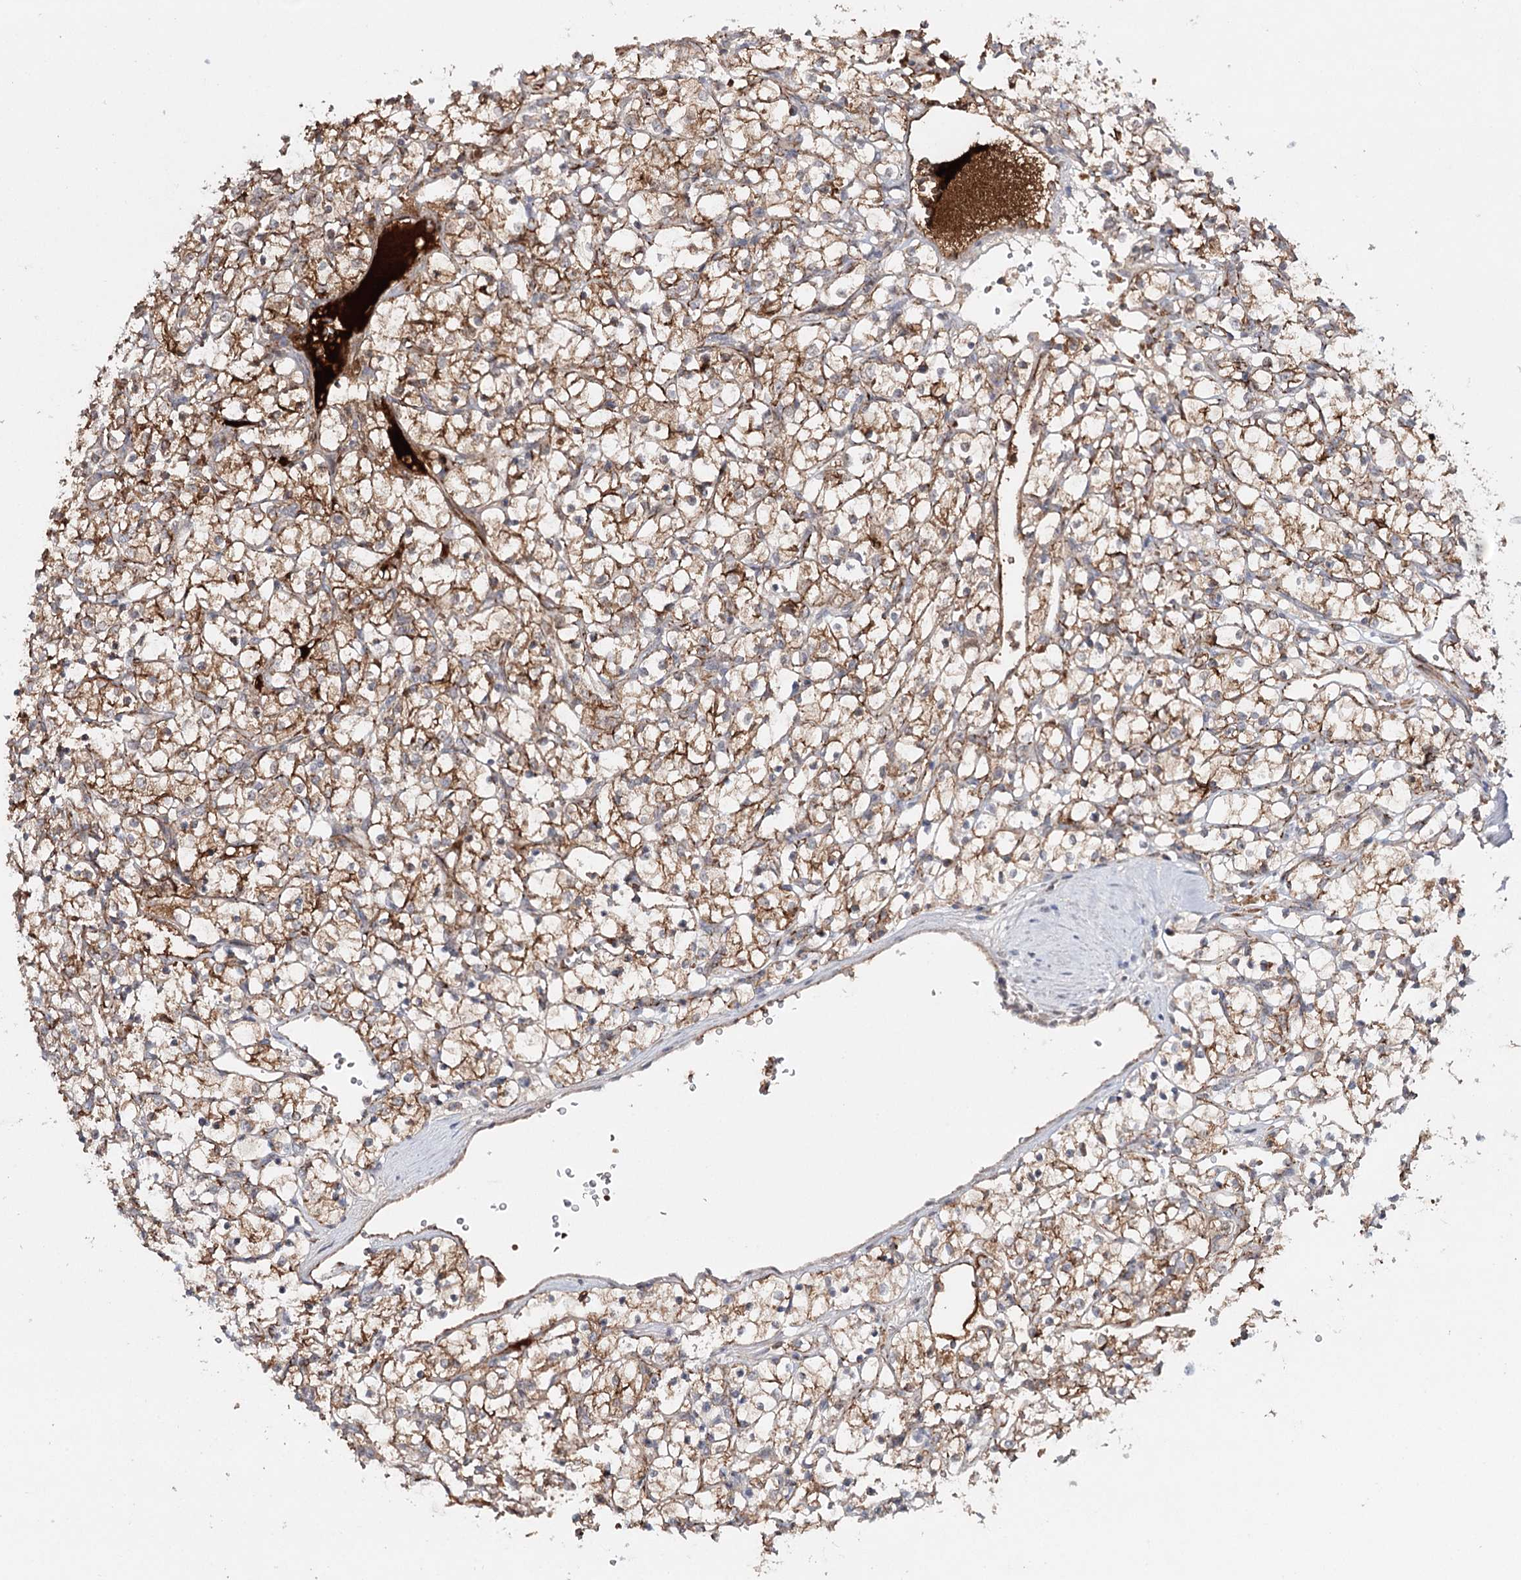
{"staining": {"intensity": "moderate", "quantity": ">75%", "location": "cytoplasmic/membranous"}, "tissue": "renal cancer", "cell_type": "Tumor cells", "image_type": "cancer", "snomed": [{"axis": "morphology", "description": "Adenocarcinoma, NOS"}, {"axis": "topography", "description": "Kidney"}], "caption": "The immunohistochemical stain highlights moderate cytoplasmic/membranous expression in tumor cells of adenocarcinoma (renal) tissue.", "gene": "PKP4", "patient": {"sex": "female", "age": 69}}